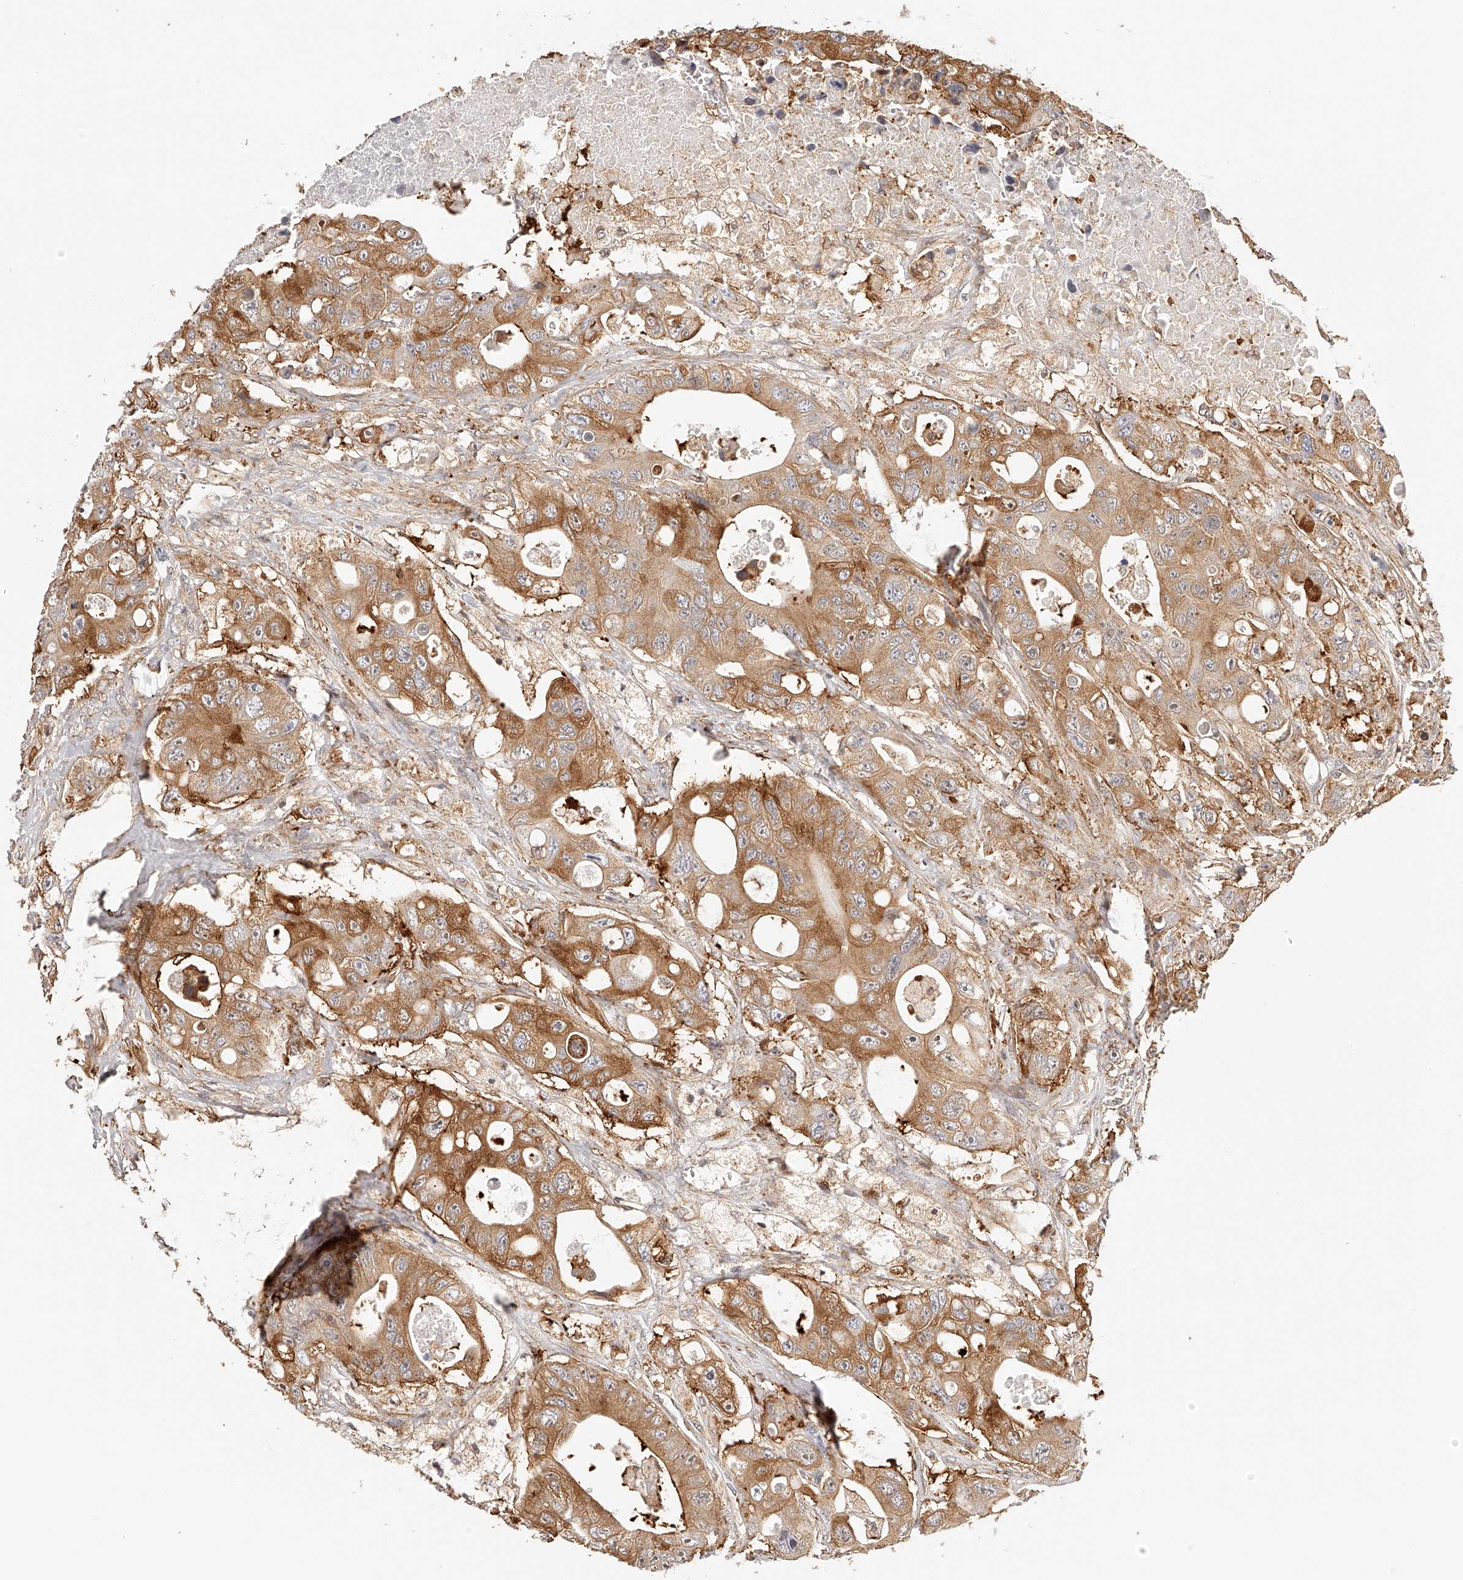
{"staining": {"intensity": "strong", "quantity": ">75%", "location": "cytoplasmic/membranous"}, "tissue": "colorectal cancer", "cell_type": "Tumor cells", "image_type": "cancer", "snomed": [{"axis": "morphology", "description": "Adenocarcinoma, NOS"}, {"axis": "topography", "description": "Colon"}], "caption": "This is a micrograph of IHC staining of colorectal cancer (adenocarcinoma), which shows strong staining in the cytoplasmic/membranous of tumor cells.", "gene": "SYNC", "patient": {"sex": "female", "age": 46}}